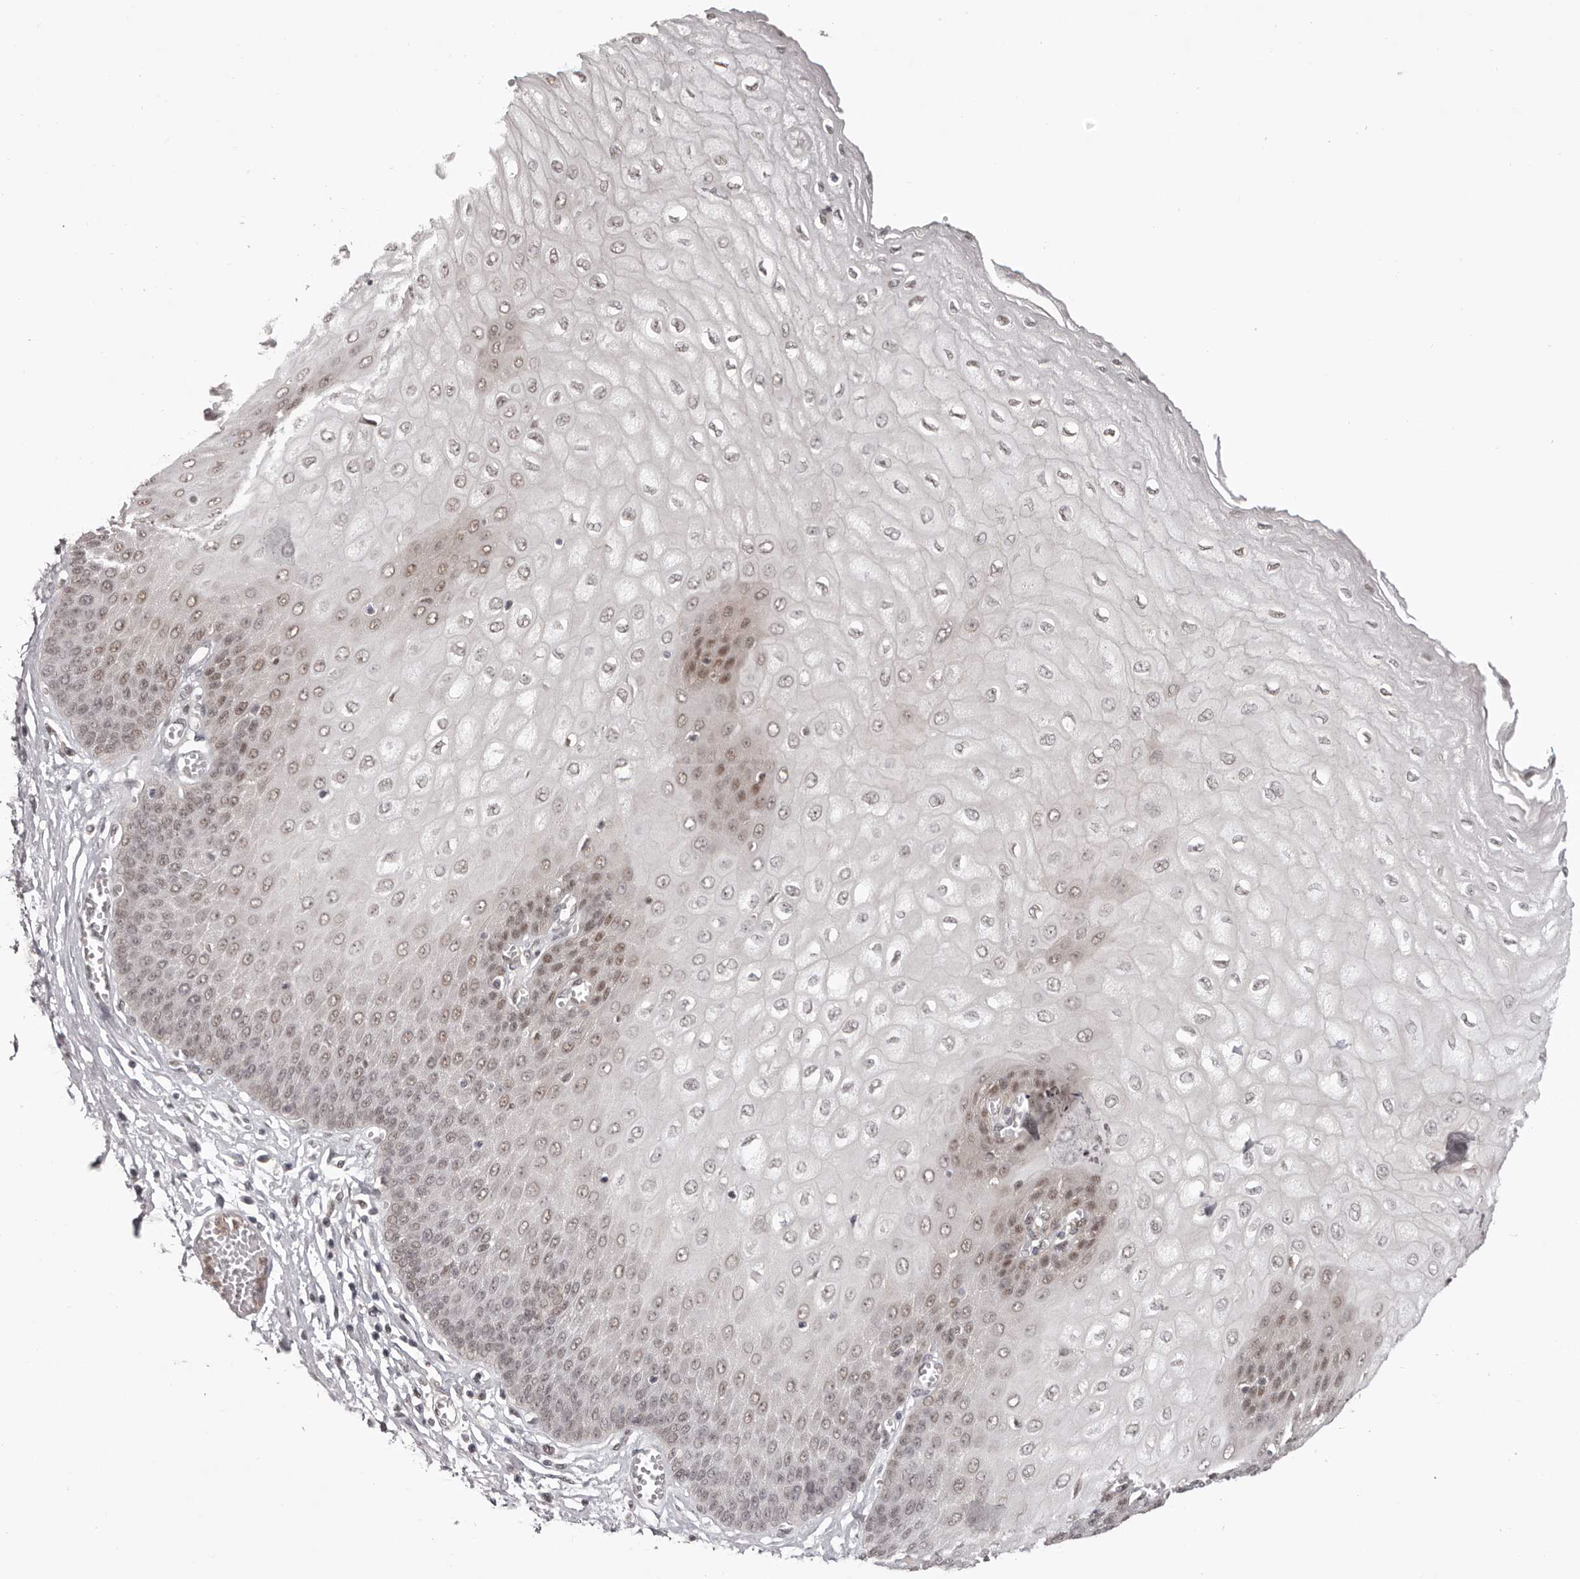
{"staining": {"intensity": "weak", "quantity": "<25%", "location": "cytoplasmic/membranous,nuclear"}, "tissue": "esophagus", "cell_type": "Squamous epithelial cells", "image_type": "normal", "snomed": [{"axis": "morphology", "description": "Normal tissue, NOS"}, {"axis": "topography", "description": "Esophagus"}], "caption": "Immunohistochemical staining of unremarkable human esophagus exhibits no significant positivity in squamous epithelial cells. The staining is performed using DAB brown chromogen with nuclei counter-stained in using hematoxylin.", "gene": "RNF2", "patient": {"sex": "male", "age": 60}}